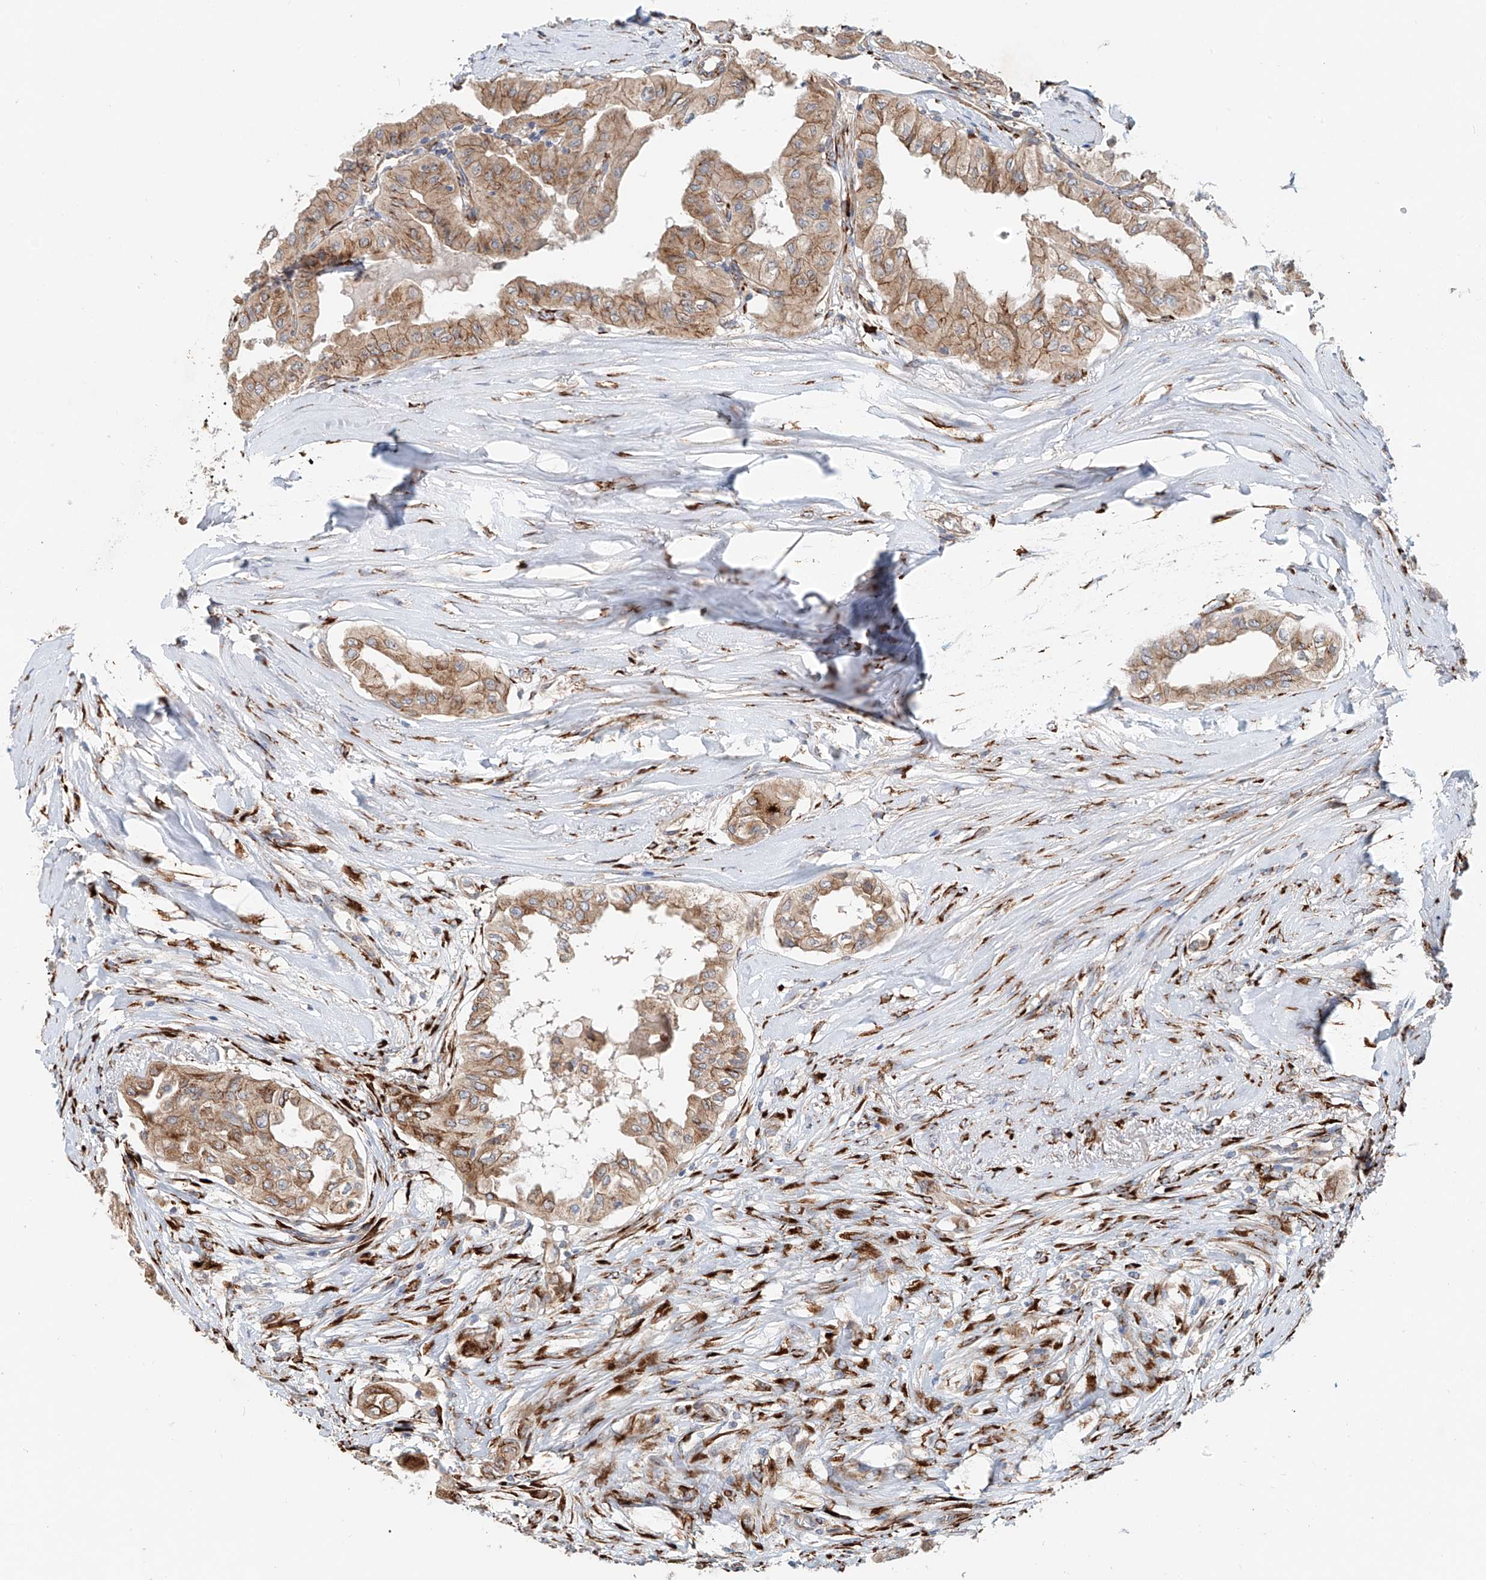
{"staining": {"intensity": "moderate", "quantity": ">75%", "location": "cytoplasmic/membranous"}, "tissue": "thyroid cancer", "cell_type": "Tumor cells", "image_type": "cancer", "snomed": [{"axis": "morphology", "description": "Papillary adenocarcinoma, NOS"}, {"axis": "topography", "description": "Thyroid gland"}], "caption": "Tumor cells display medium levels of moderate cytoplasmic/membranous expression in approximately >75% of cells in human thyroid cancer (papillary adenocarcinoma).", "gene": "SNAP29", "patient": {"sex": "female", "age": 59}}